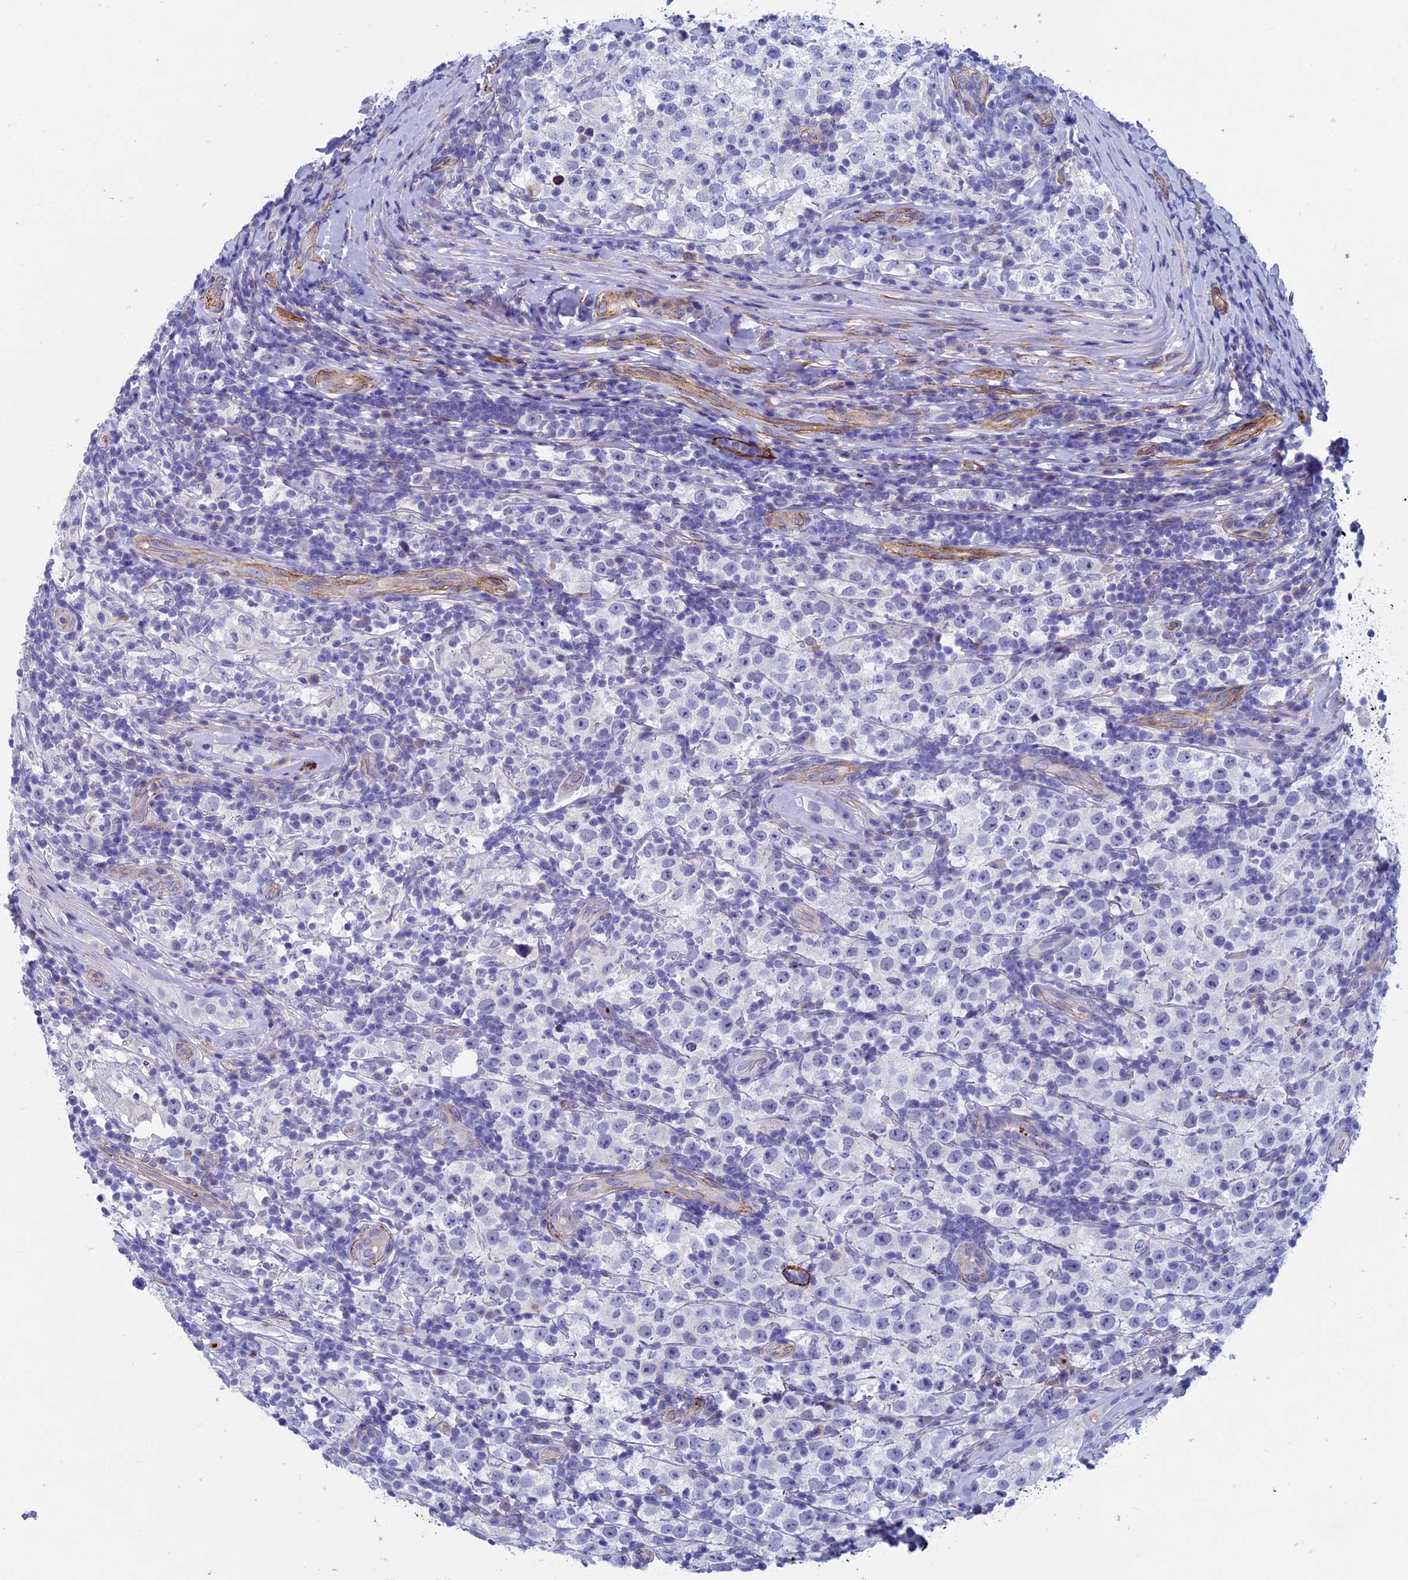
{"staining": {"intensity": "negative", "quantity": "none", "location": "none"}, "tissue": "testis cancer", "cell_type": "Tumor cells", "image_type": "cancer", "snomed": [{"axis": "morphology", "description": "Normal tissue, NOS"}, {"axis": "morphology", "description": "Urothelial carcinoma, High grade"}, {"axis": "morphology", "description": "Seminoma, NOS"}, {"axis": "morphology", "description": "Carcinoma, Embryonal, NOS"}, {"axis": "topography", "description": "Urinary bladder"}, {"axis": "topography", "description": "Testis"}], "caption": "IHC of human seminoma (testis) displays no positivity in tumor cells.", "gene": "INSYN1", "patient": {"sex": "male", "age": 41}}